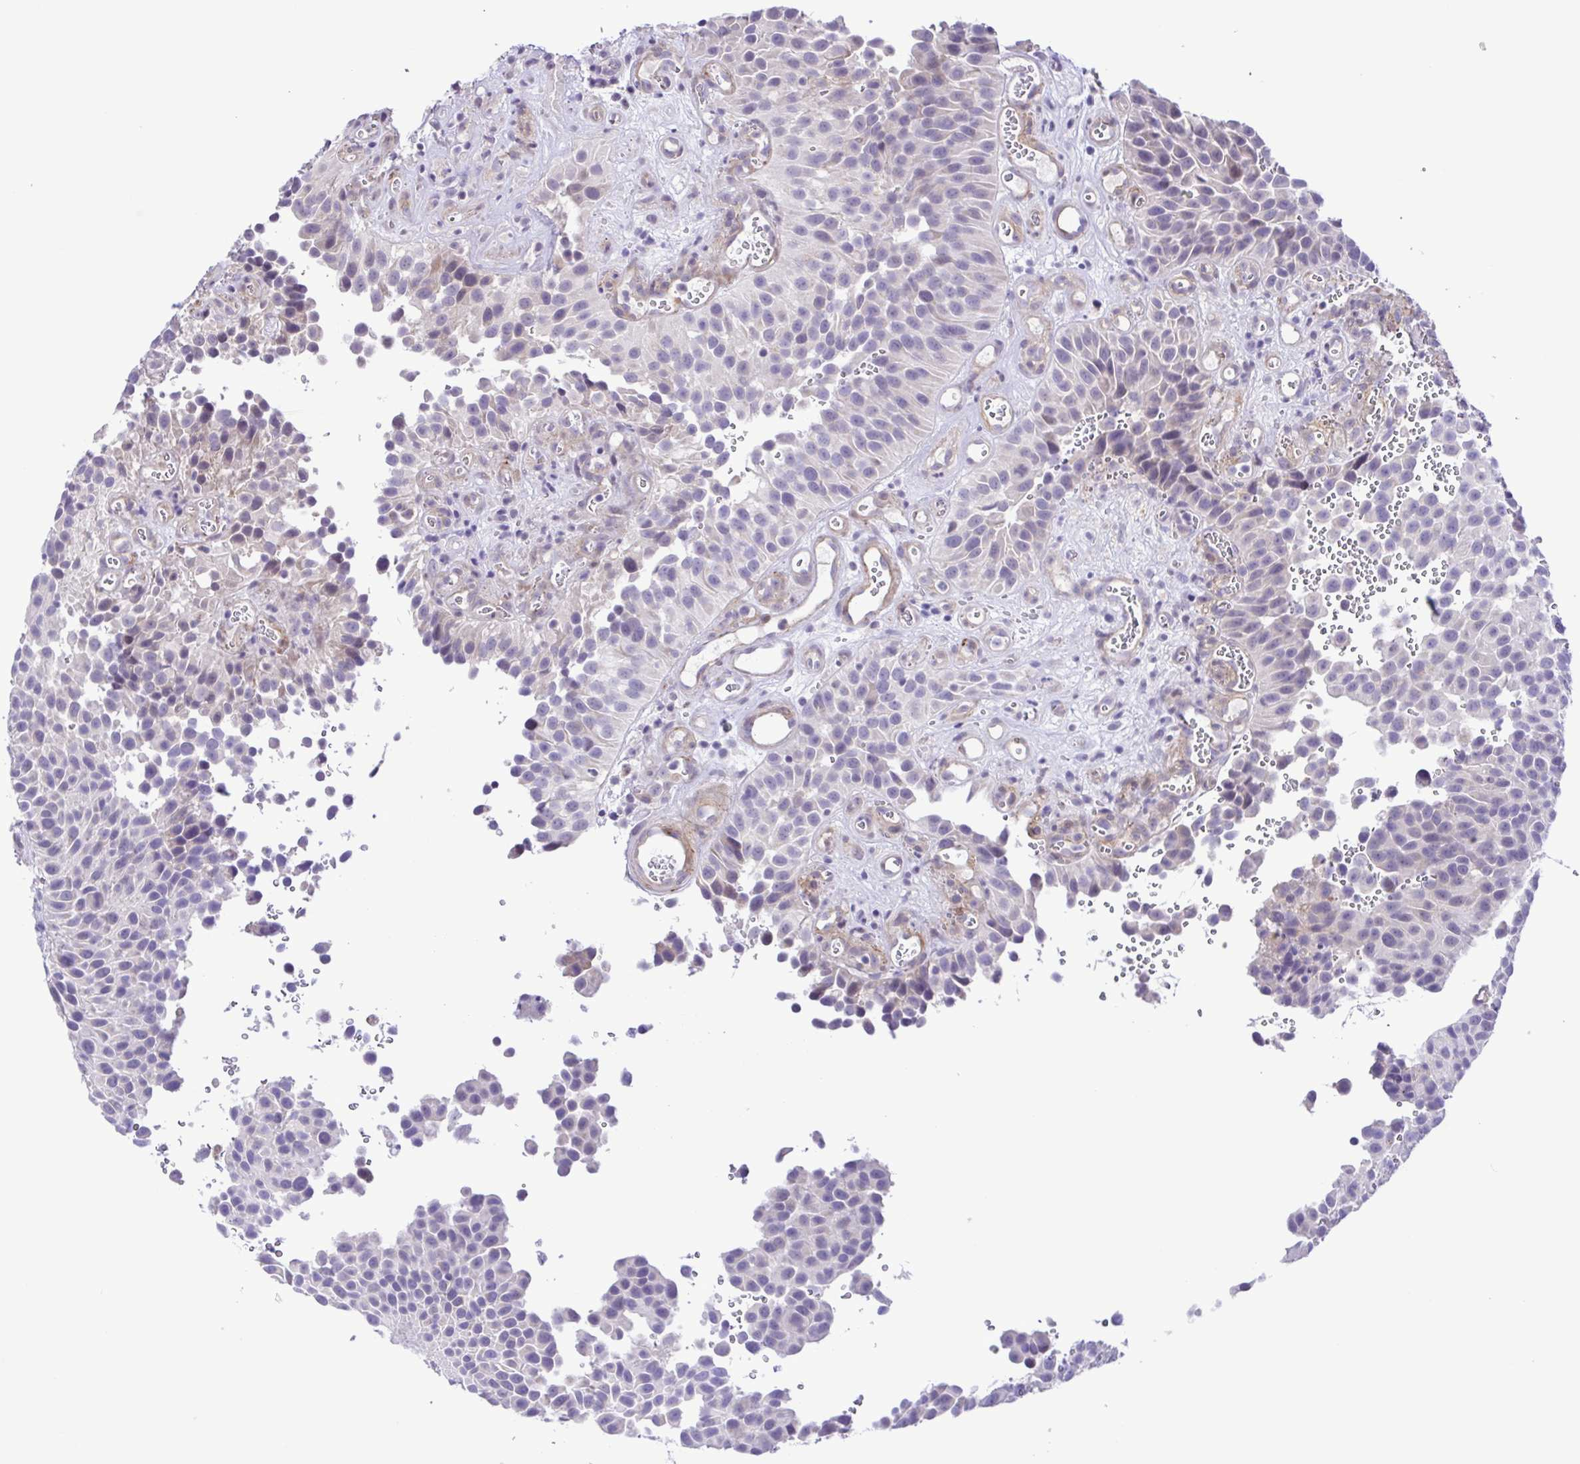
{"staining": {"intensity": "weak", "quantity": "<25%", "location": "cytoplasmic/membranous"}, "tissue": "urothelial cancer", "cell_type": "Tumor cells", "image_type": "cancer", "snomed": [{"axis": "morphology", "description": "Urothelial carcinoma, Low grade"}, {"axis": "topography", "description": "Urinary bladder"}], "caption": "Photomicrograph shows no protein positivity in tumor cells of urothelial cancer tissue.", "gene": "DCLK2", "patient": {"sex": "male", "age": 76}}